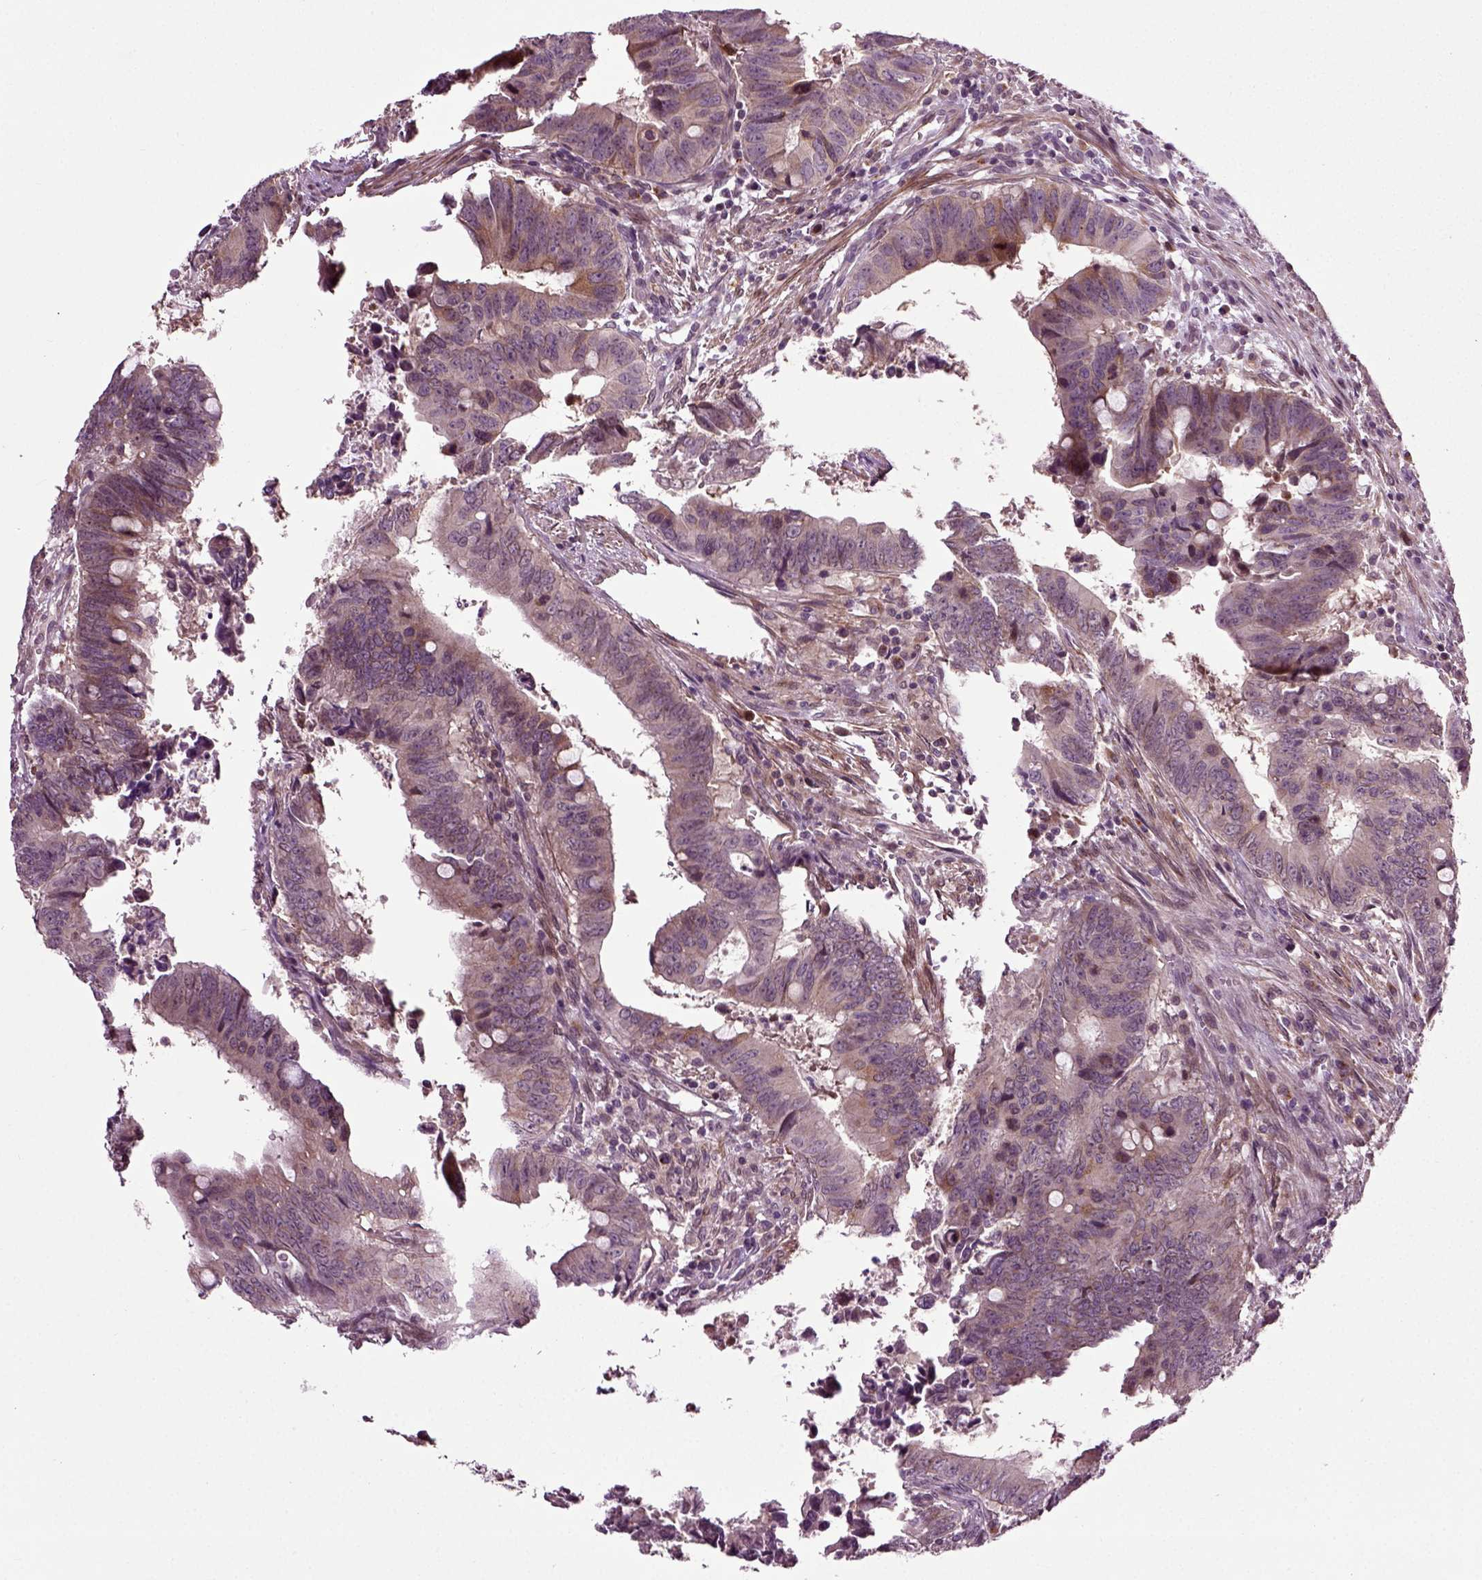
{"staining": {"intensity": "moderate", "quantity": "<25%", "location": "cytoplasmic/membranous"}, "tissue": "colorectal cancer", "cell_type": "Tumor cells", "image_type": "cancer", "snomed": [{"axis": "morphology", "description": "Adenocarcinoma, NOS"}, {"axis": "topography", "description": "Colon"}], "caption": "The micrograph displays staining of colorectal adenocarcinoma, revealing moderate cytoplasmic/membranous protein staining (brown color) within tumor cells.", "gene": "KNSTRN", "patient": {"sex": "female", "age": 82}}